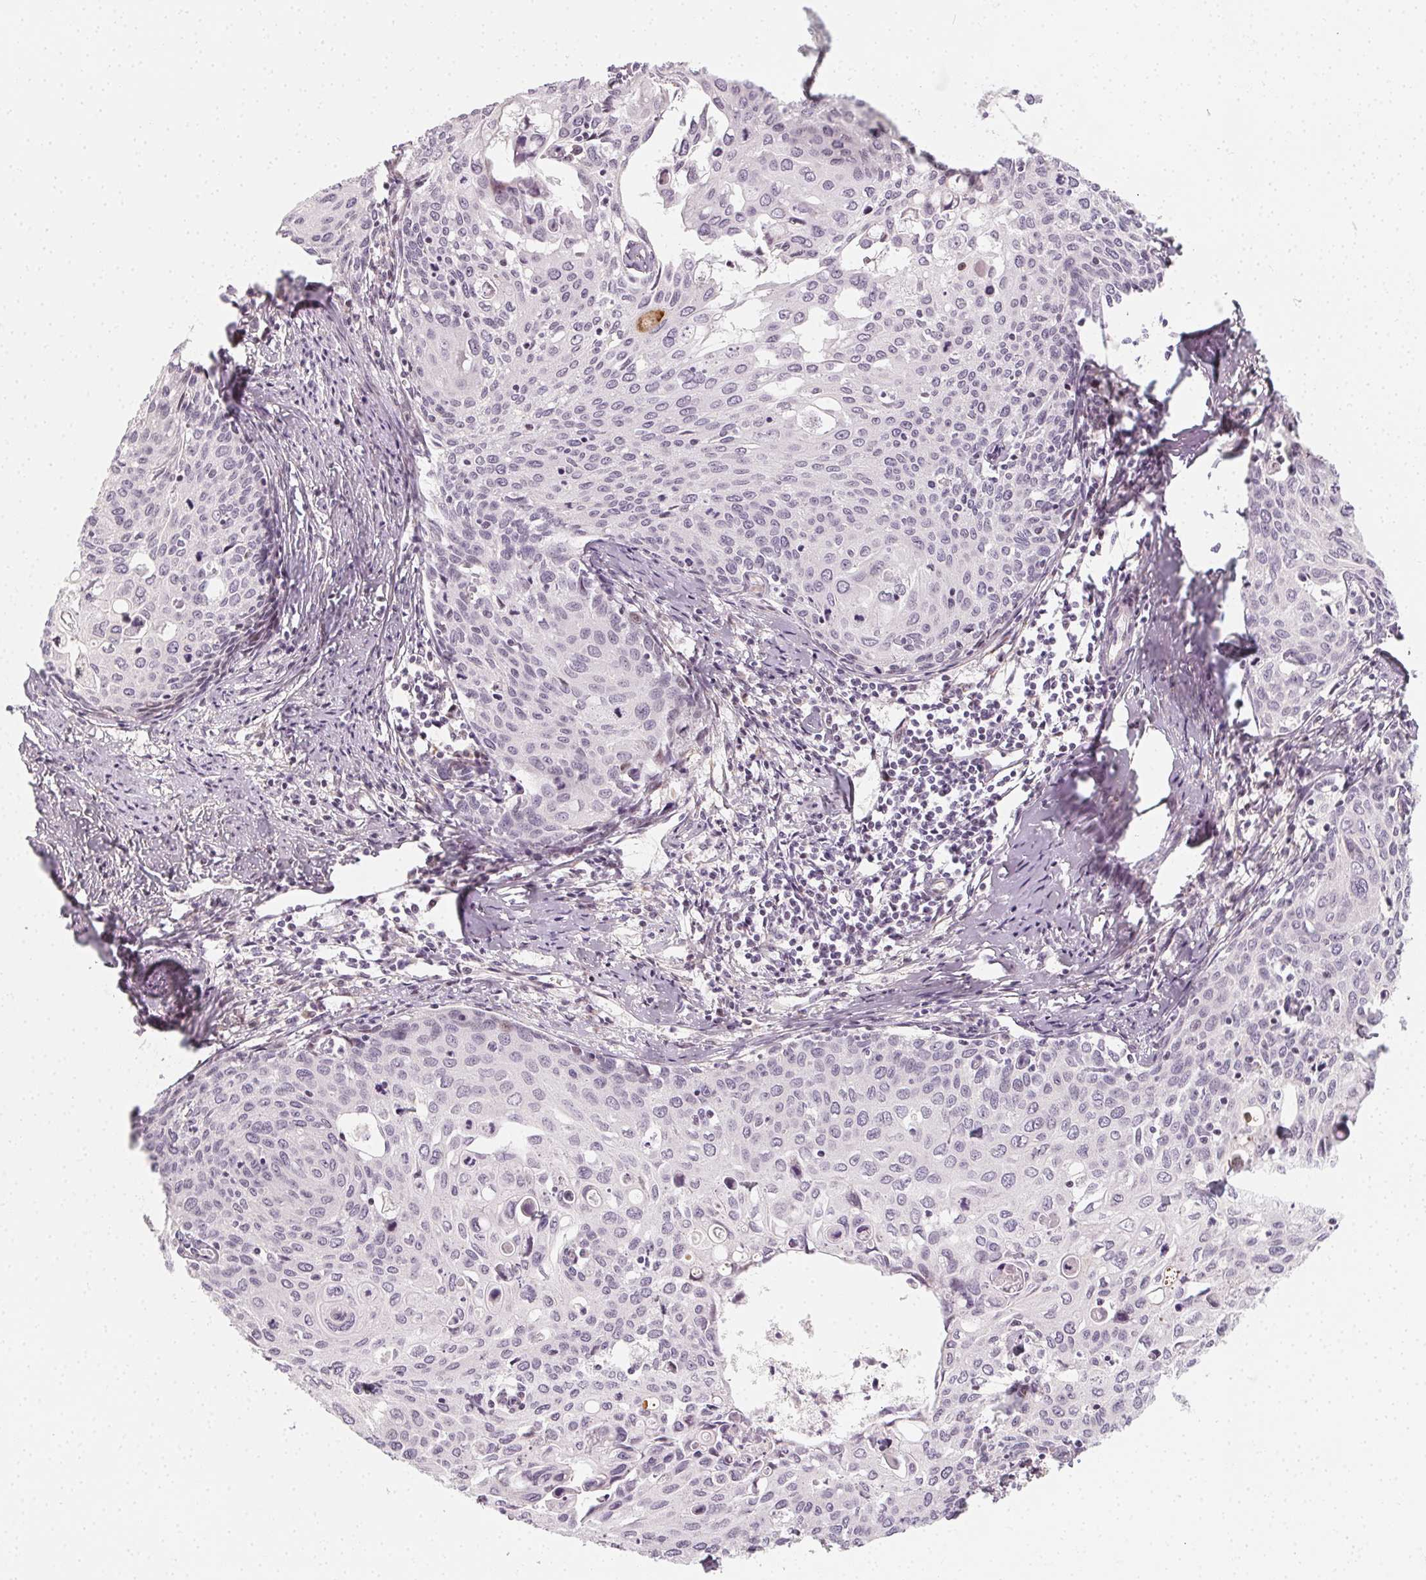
{"staining": {"intensity": "negative", "quantity": "none", "location": "none"}, "tissue": "cervical cancer", "cell_type": "Tumor cells", "image_type": "cancer", "snomed": [{"axis": "morphology", "description": "Squamous cell carcinoma, NOS"}, {"axis": "topography", "description": "Cervix"}], "caption": "Tumor cells are negative for protein expression in human cervical cancer (squamous cell carcinoma).", "gene": "CCDC96", "patient": {"sex": "female", "age": 62}}